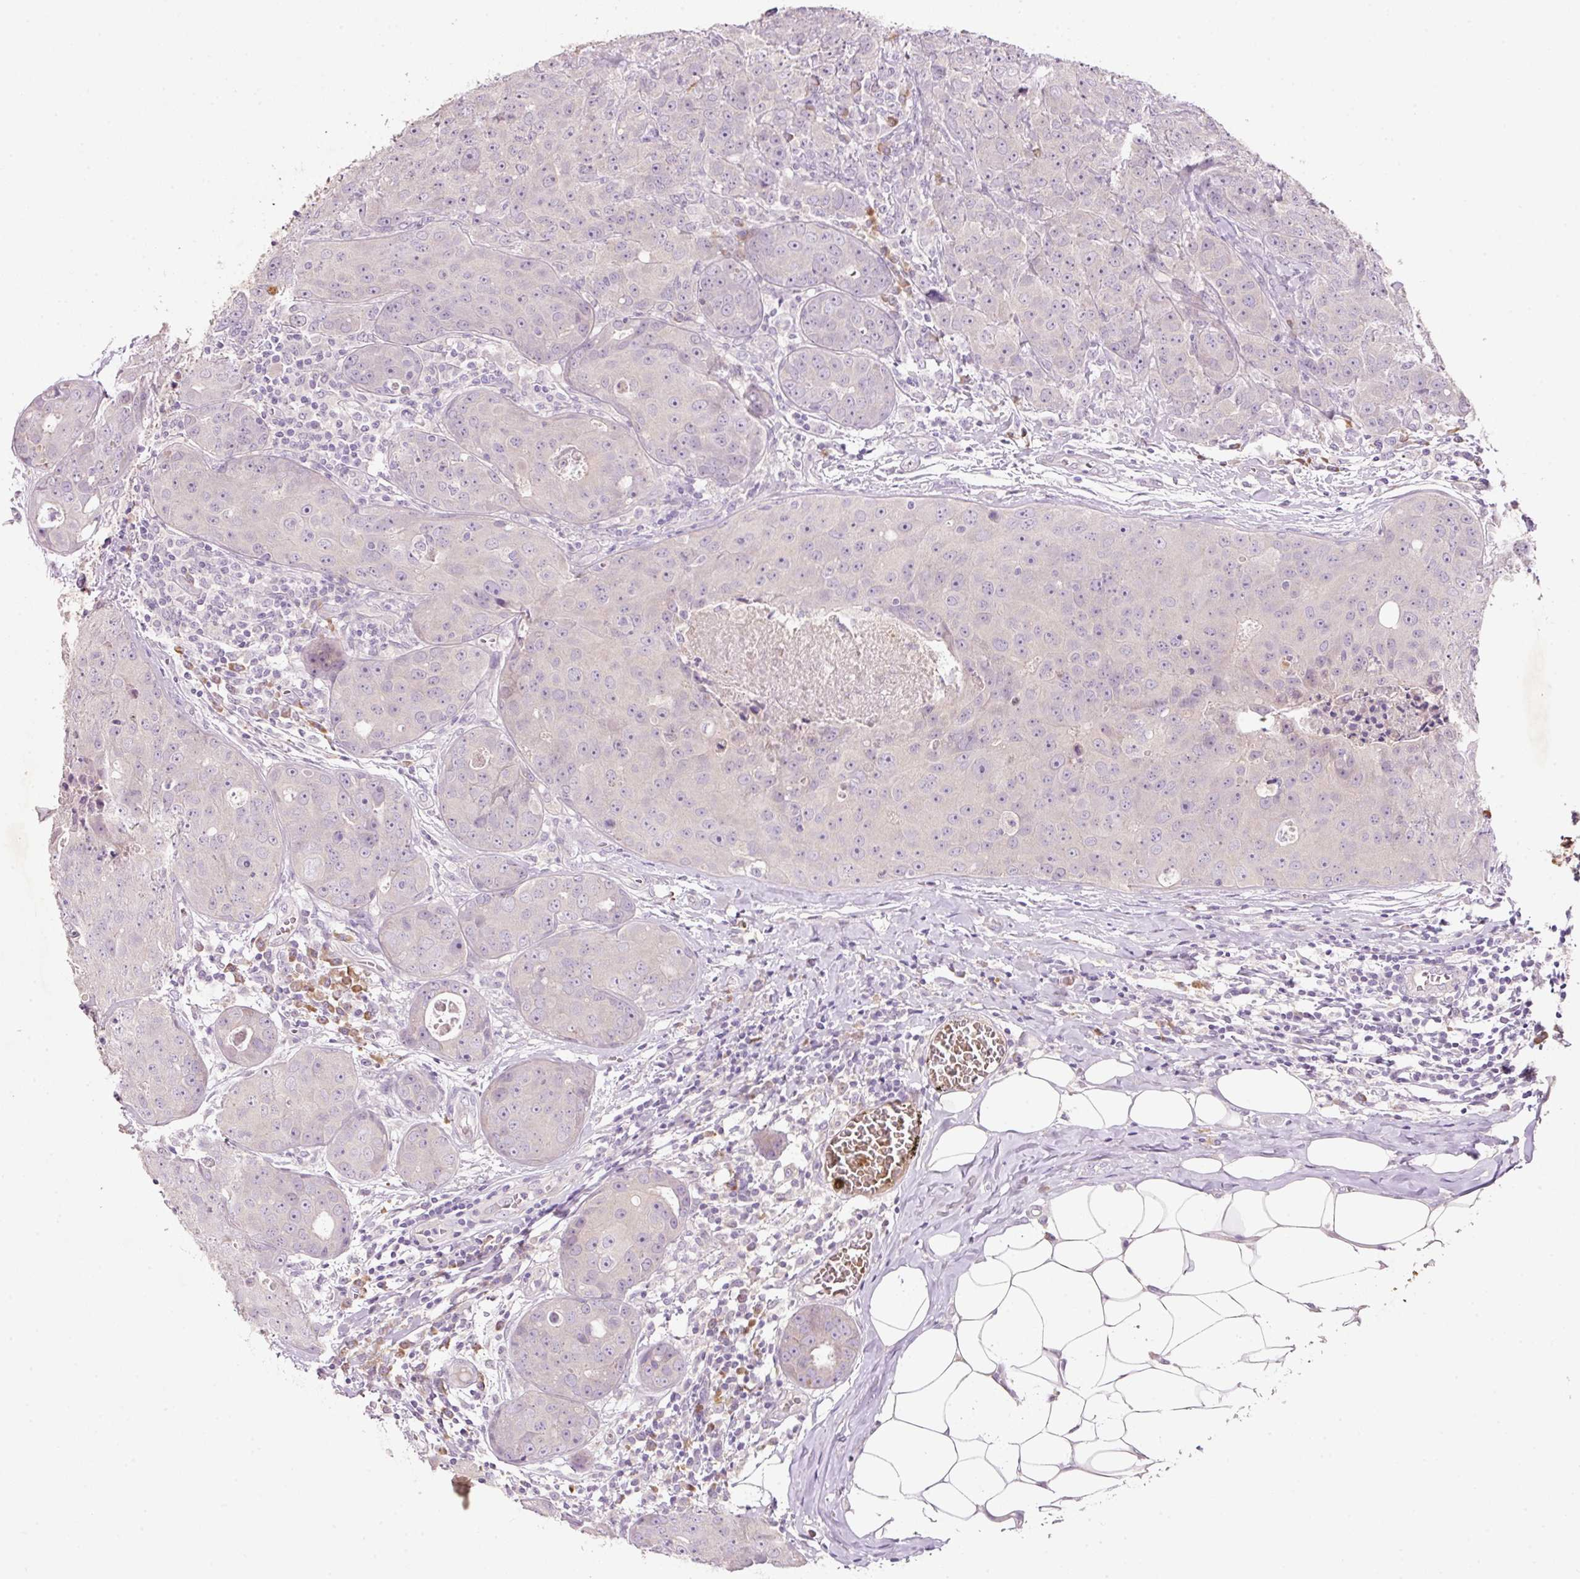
{"staining": {"intensity": "negative", "quantity": "none", "location": "none"}, "tissue": "breast cancer", "cell_type": "Tumor cells", "image_type": "cancer", "snomed": [{"axis": "morphology", "description": "Duct carcinoma"}, {"axis": "topography", "description": "Breast"}], "caption": "Immunohistochemical staining of human breast cancer (intraductal carcinoma) demonstrates no significant expression in tumor cells.", "gene": "TENT5C", "patient": {"sex": "female", "age": 43}}